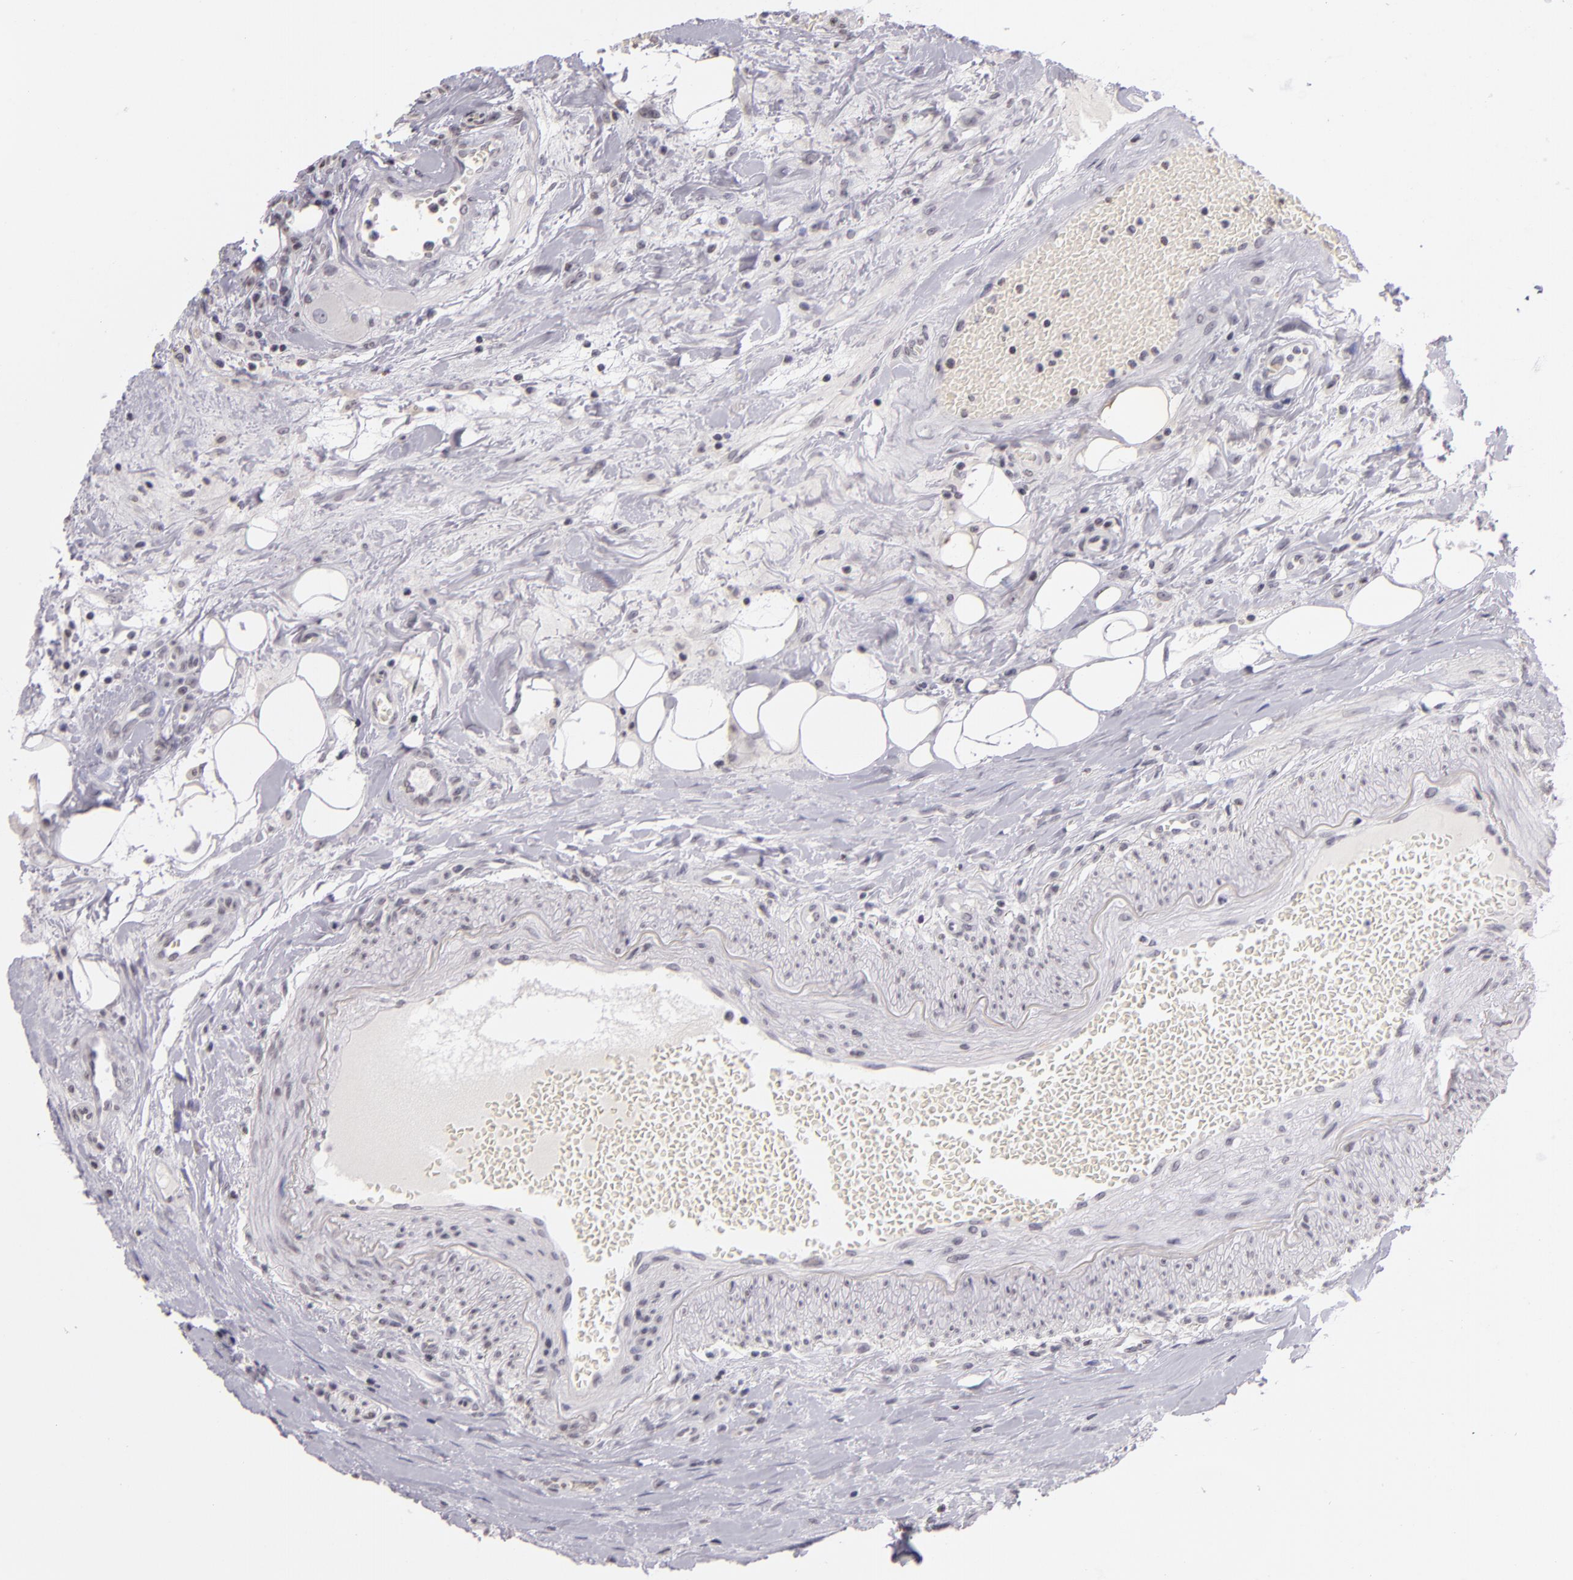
{"staining": {"intensity": "negative", "quantity": "none", "location": "none"}, "tissue": "colorectal cancer", "cell_type": "Tumor cells", "image_type": "cancer", "snomed": [{"axis": "morphology", "description": "Adenocarcinoma, NOS"}, {"axis": "topography", "description": "Colon"}], "caption": "Tumor cells show no significant staining in adenocarcinoma (colorectal). (IHC, brightfield microscopy, high magnification).", "gene": "CD40", "patient": {"sex": "male", "age": 54}}